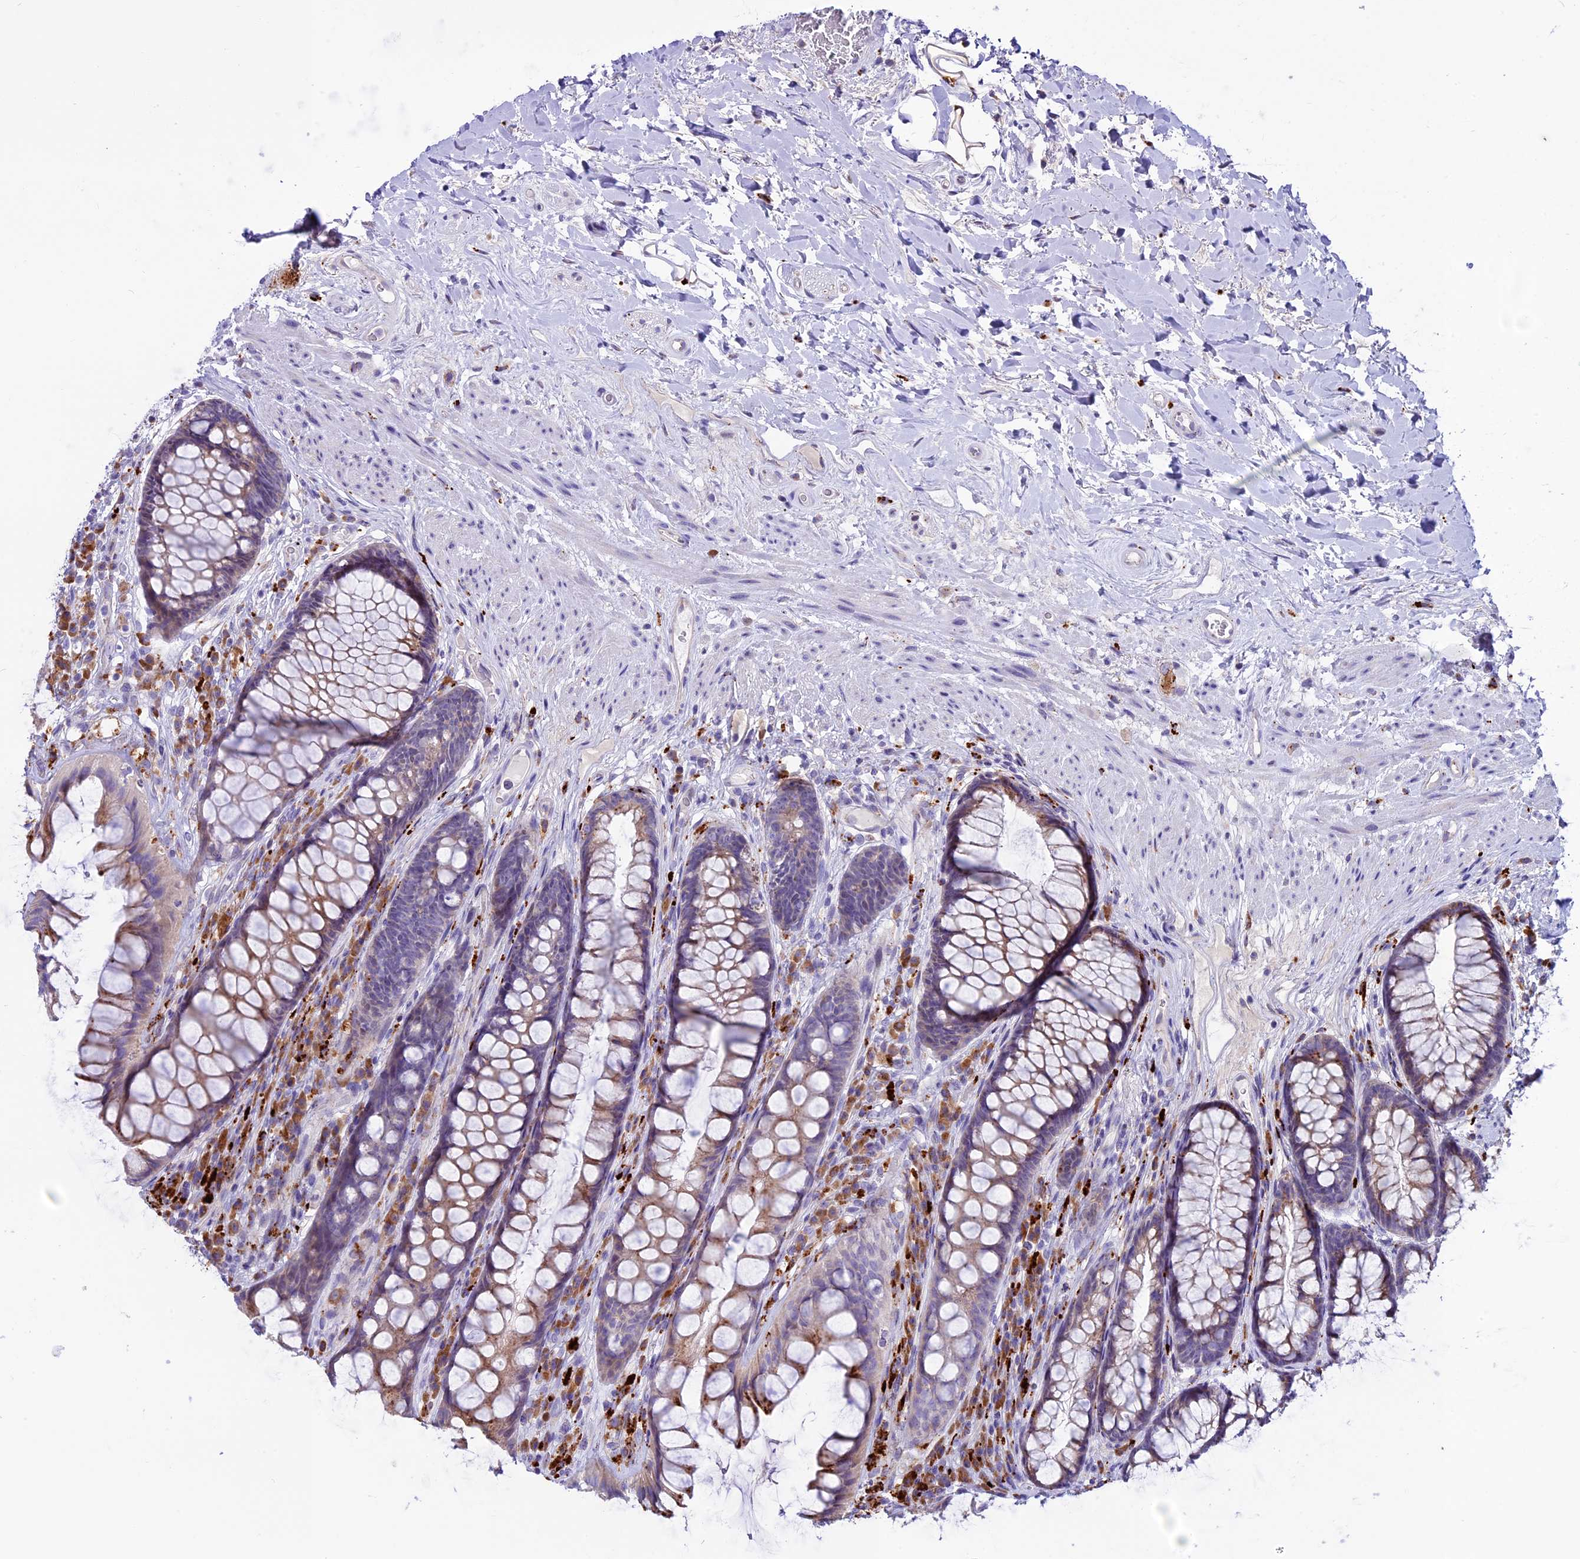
{"staining": {"intensity": "moderate", "quantity": "25%-75%", "location": "cytoplasmic/membranous"}, "tissue": "rectum", "cell_type": "Glandular cells", "image_type": "normal", "snomed": [{"axis": "morphology", "description": "Normal tissue, NOS"}, {"axis": "topography", "description": "Rectum"}], "caption": "Immunohistochemistry (DAB) staining of normal human rectum reveals moderate cytoplasmic/membranous protein positivity in about 25%-75% of glandular cells.", "gene": "THRSP", "patient": {"sex": "male", "age": 74}}